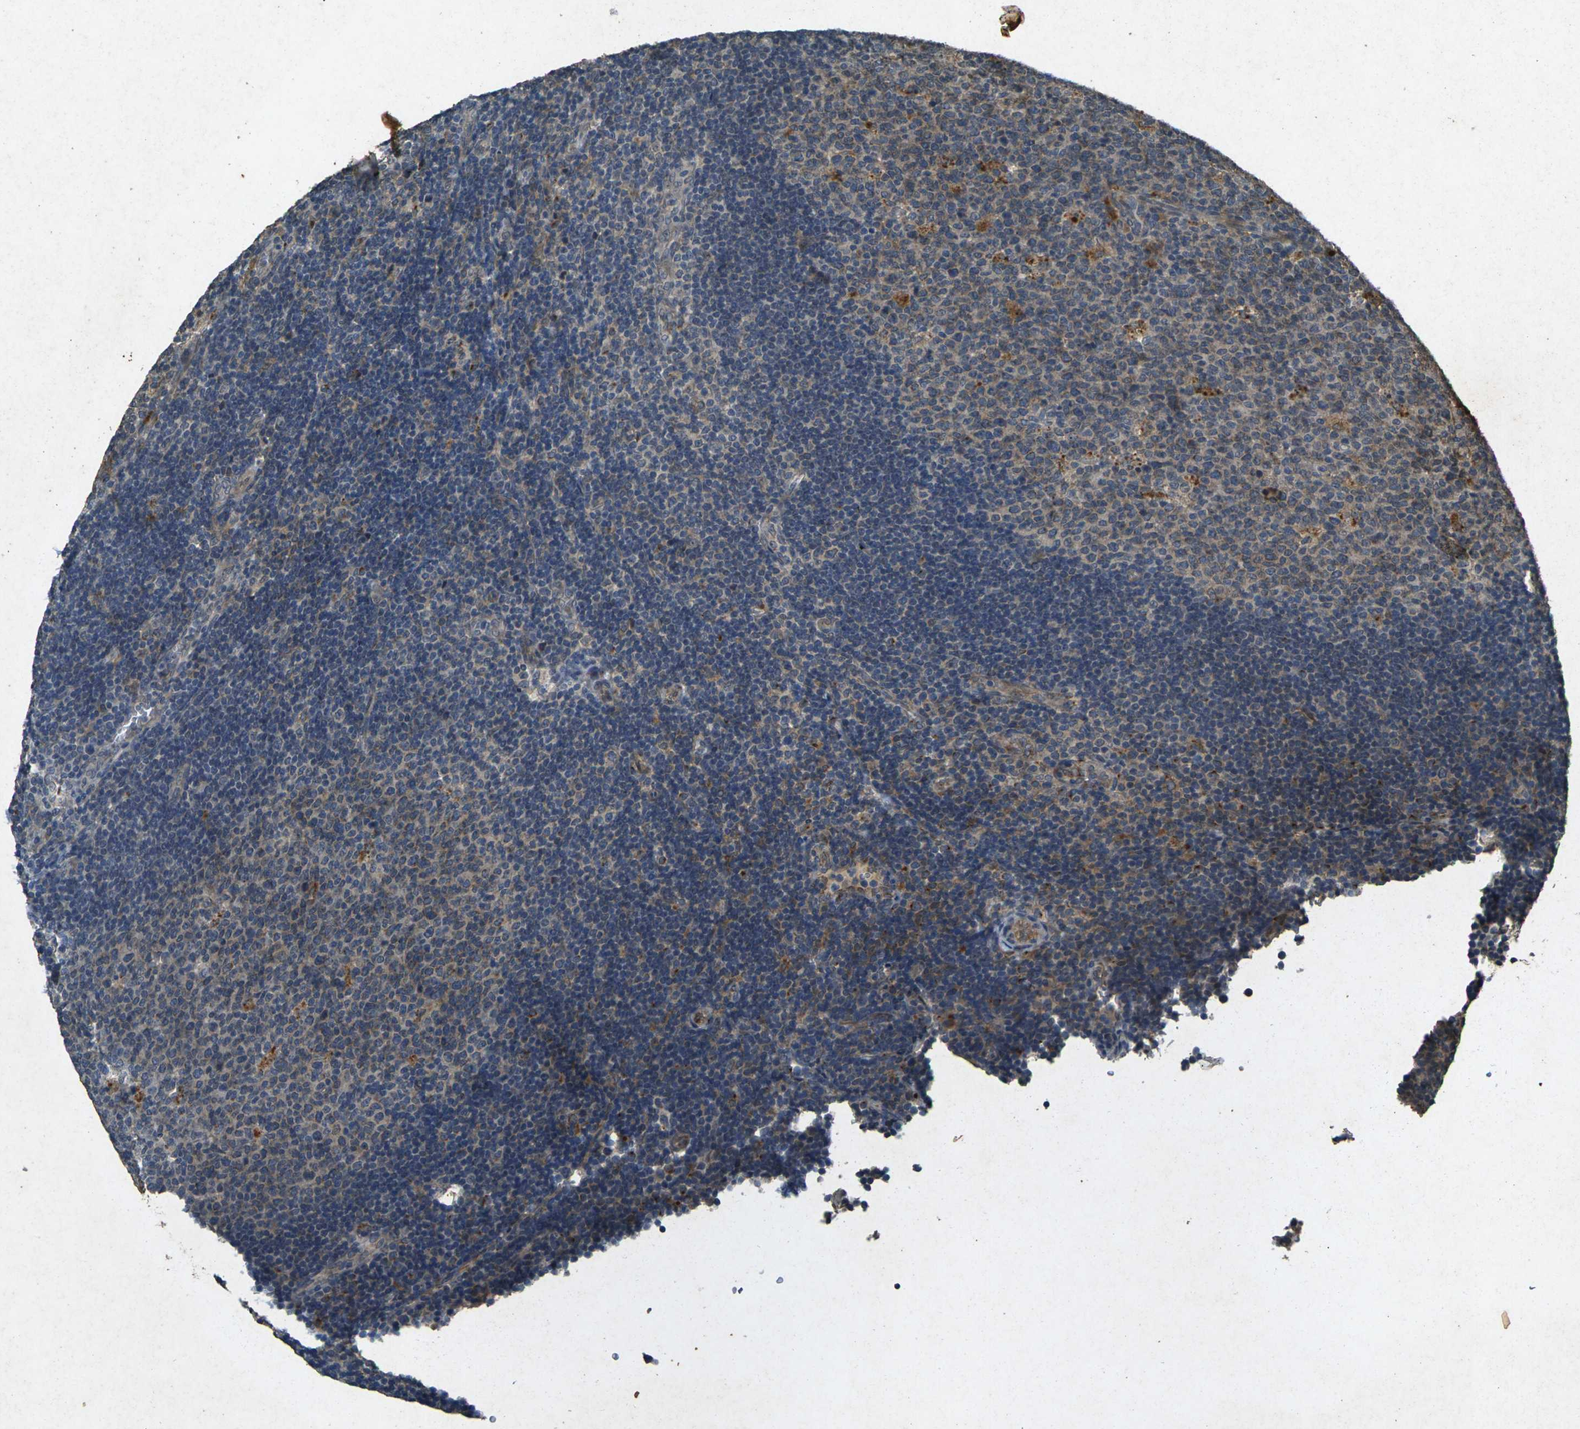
{"staining": {"intensity": "moderate", "quantity": "25%-75%", "location": "cytoplasmic/membranous"}, "tissue": "lymph node", "cell_type": "Germinal center cells", "image_type": "normal", "snomed": [{"axis": "morphology", "description": "Normal tissue, NOS"}, {"axis": "topography", "description": "Lymph node"}, {"axis": "topography", "description": "Salivary gland"}], "caption": "Immunohistochemical staining of normal human lymph node shows 25%-75% levels of moderate cytoplasmic/membranous protein staining in approximately 25%-75% of germinal center cells. Nuclei are stained in blue.", "gene": "RGMA", "patient": {"sex": "male", "age": 8}}